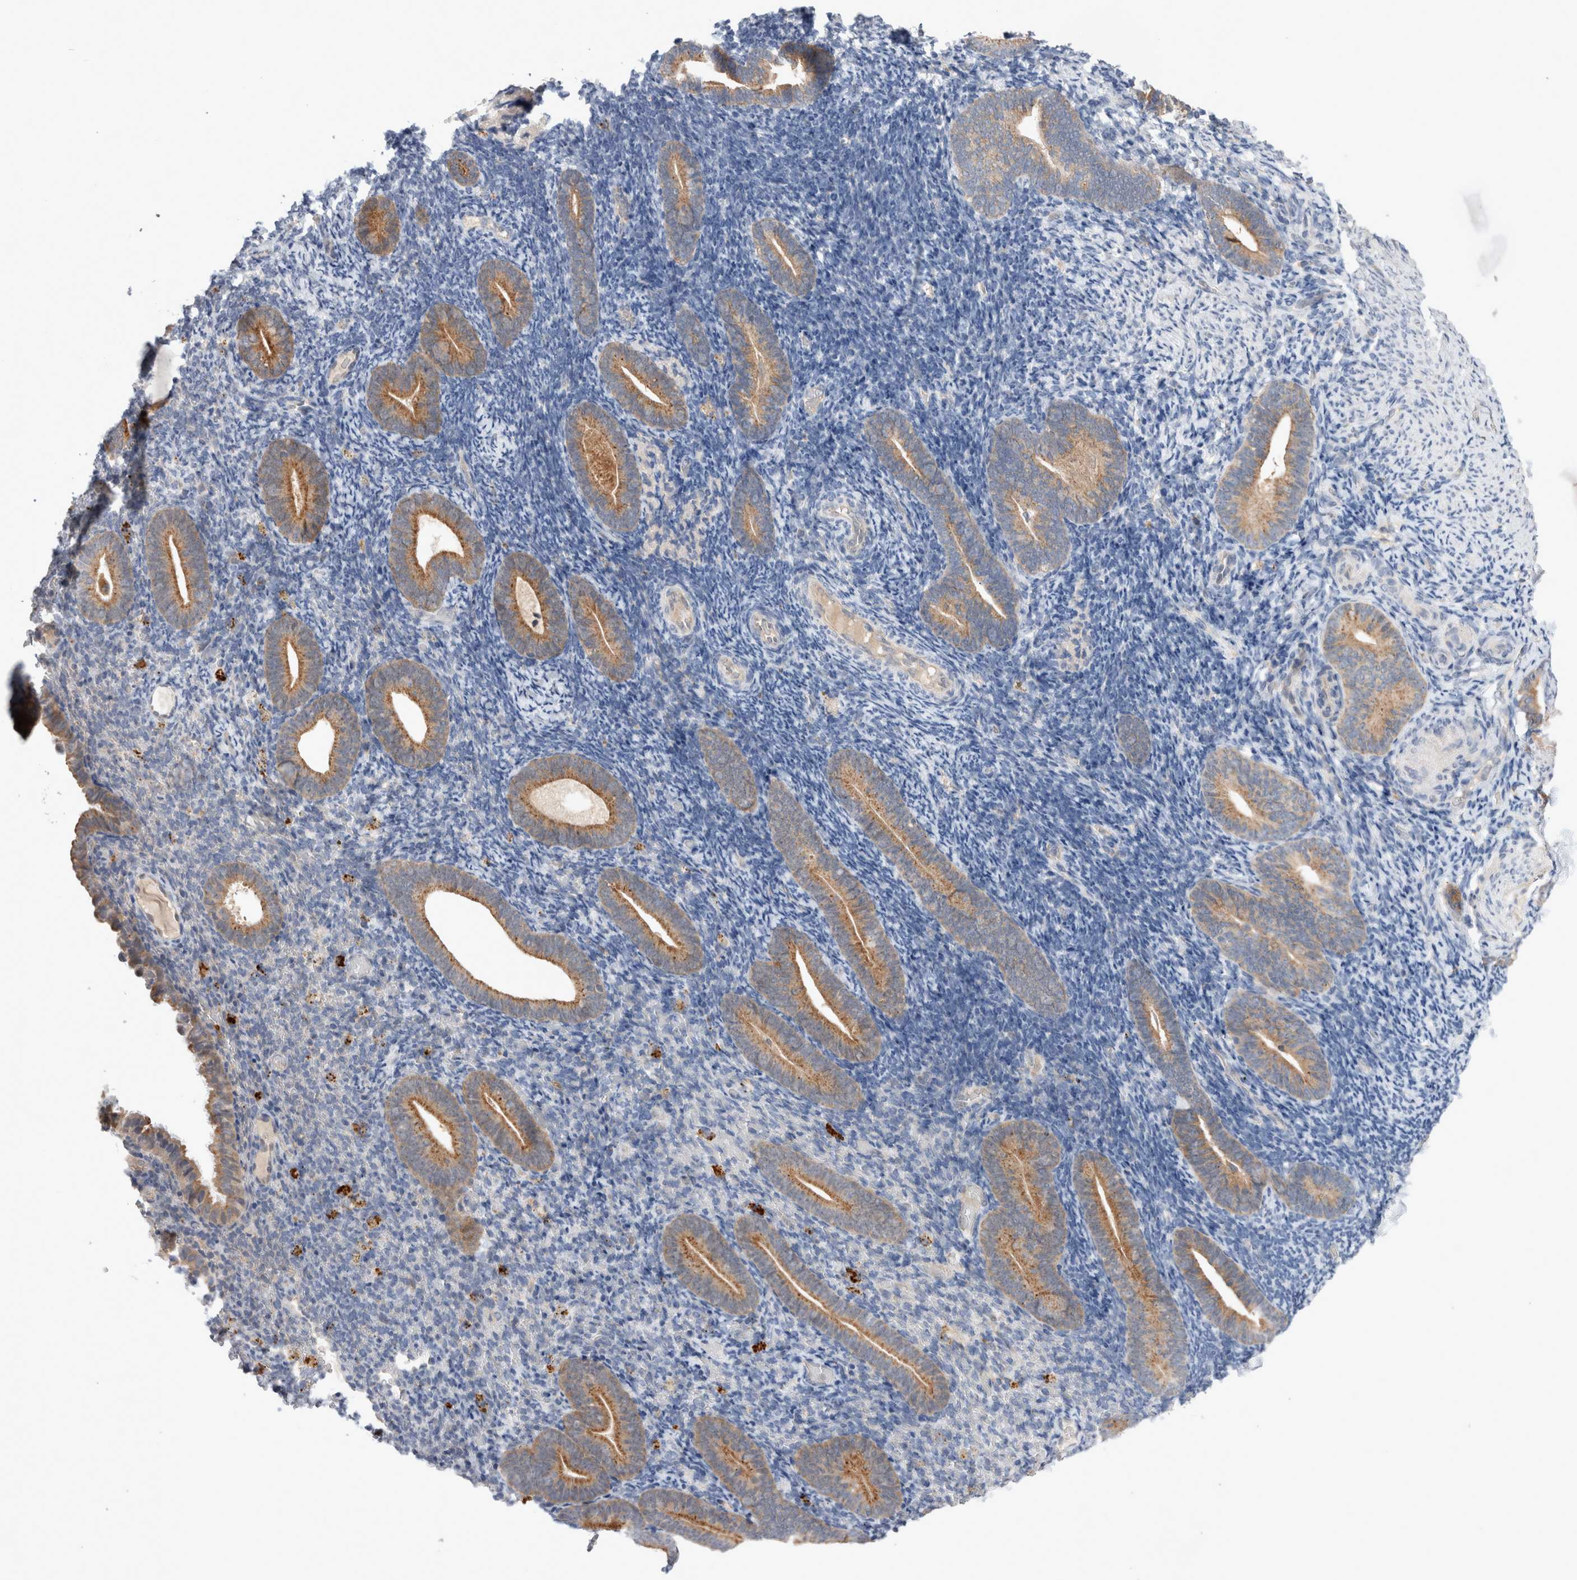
{"staining": {"intensity": "negative", "quantity": "none", "location": "none"}, "tissue": "endometrium", "cell_type": "Cells in endometrial stroma", "image_type": "normal", "snomed": [{"axis": "morphology", "description": "Normal tissue, NOS"}, {"axis": "topography", "description": "Endometrium"}], "caption": "The micrograph demonstrates no significant positivity in cells in endometrial stroma of endometrium.", "gene": "MRPL37", "patient": {"sex": "female", "age": 51}}